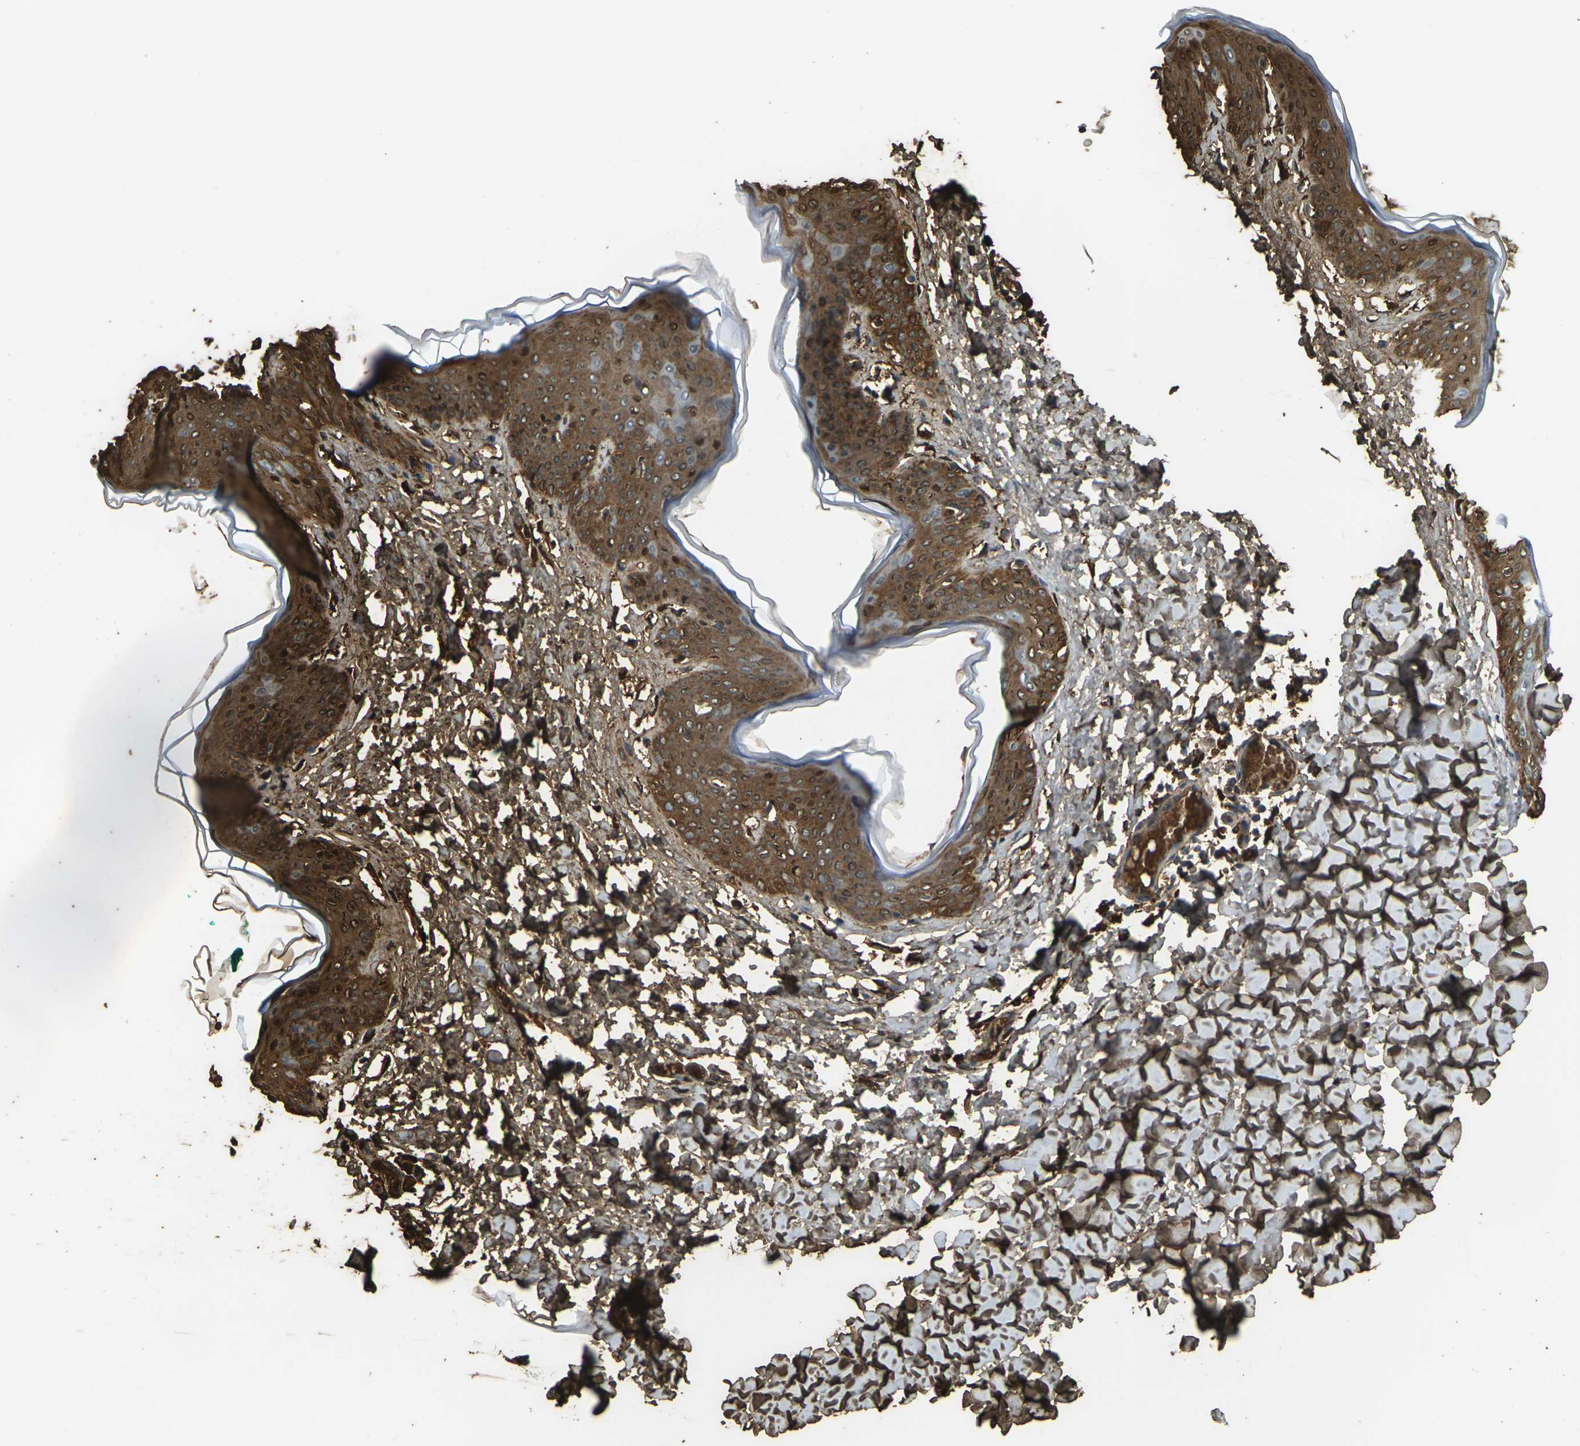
{"staining": {"intensity": "strong", "quantity": ">75%", "location": "cytoplasmic/membranous"}, "tissue": "skin", "cell_type": "Fibroblasts", "image_type": "normal", "snomed": [{"axis": "morphology", "description": "Normal tissue, NOS"}, {"axis": "topography", "description": "Skin"}], "caption": "Strong cytoplasmic/membranous protein expression is identified in approximately >75% of fibroblasts in skin. (Stains: DAB in brown, nuclei in blue, Microscopy: brightfield microscopy at high magnification).", "gene": "CYP1B1", "patient": {"sex": "female", "age": 17}}